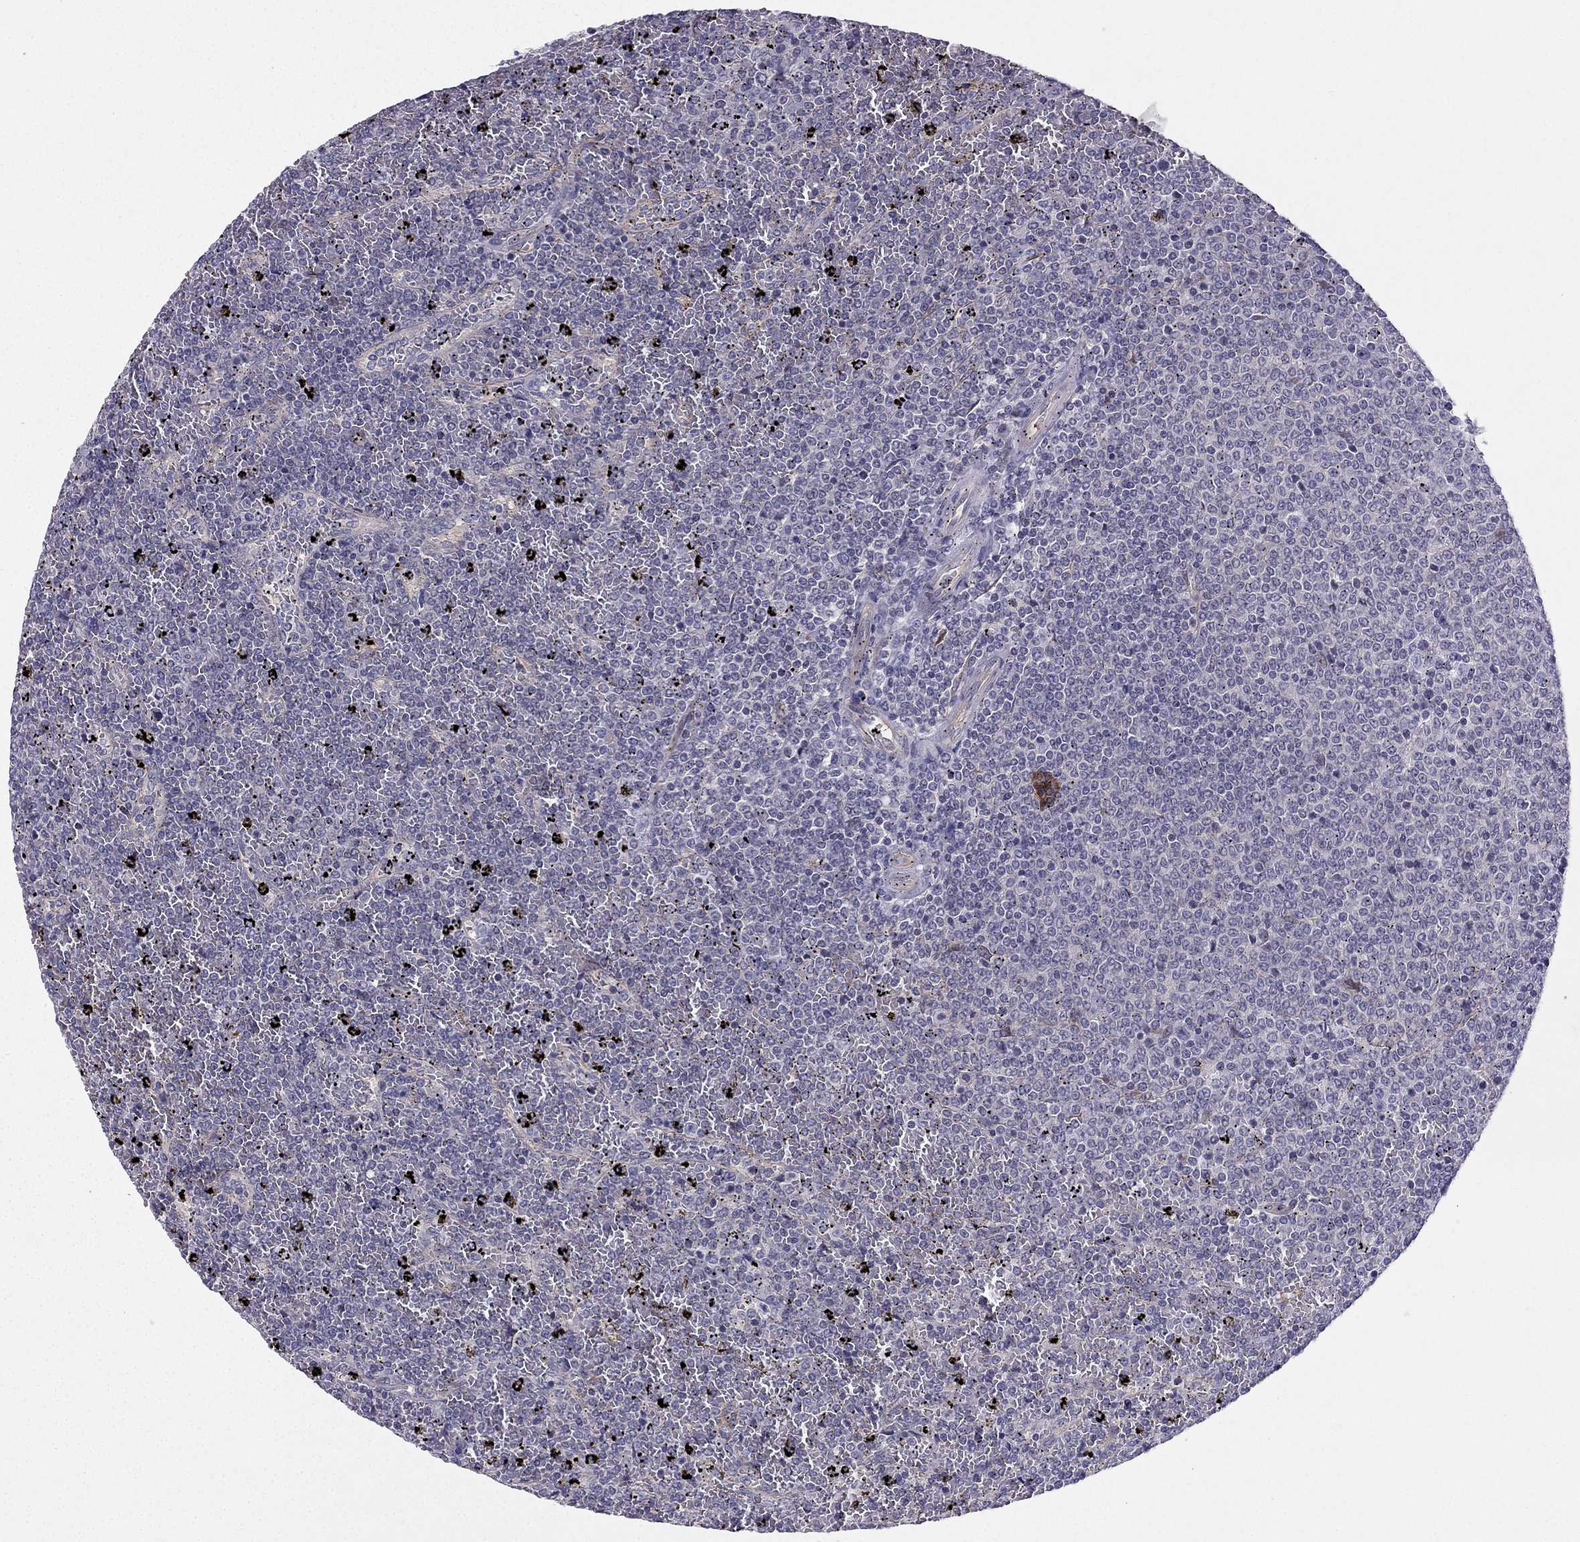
{"staining": {"intensity": "negative", "quantity": "none", "location": "none"}, "tissue": "lymphoma", "cell_type": "Tumor cells", "image_type": "cancer", "snomed": [{"axis": "morphology", "description": "Malignant lymphoma, non-Hodgkin's type, Low grade"}, {"axis": "topography", "description": "Spleen"}], "caption": "Immunohistochemical staining of malignant lymphoma, non-Hodgkin's type (low-grade) reveals no significant expression in tumor cells.", "gene": "SYT5", "patient": {"sex": "female", "age": 77}}